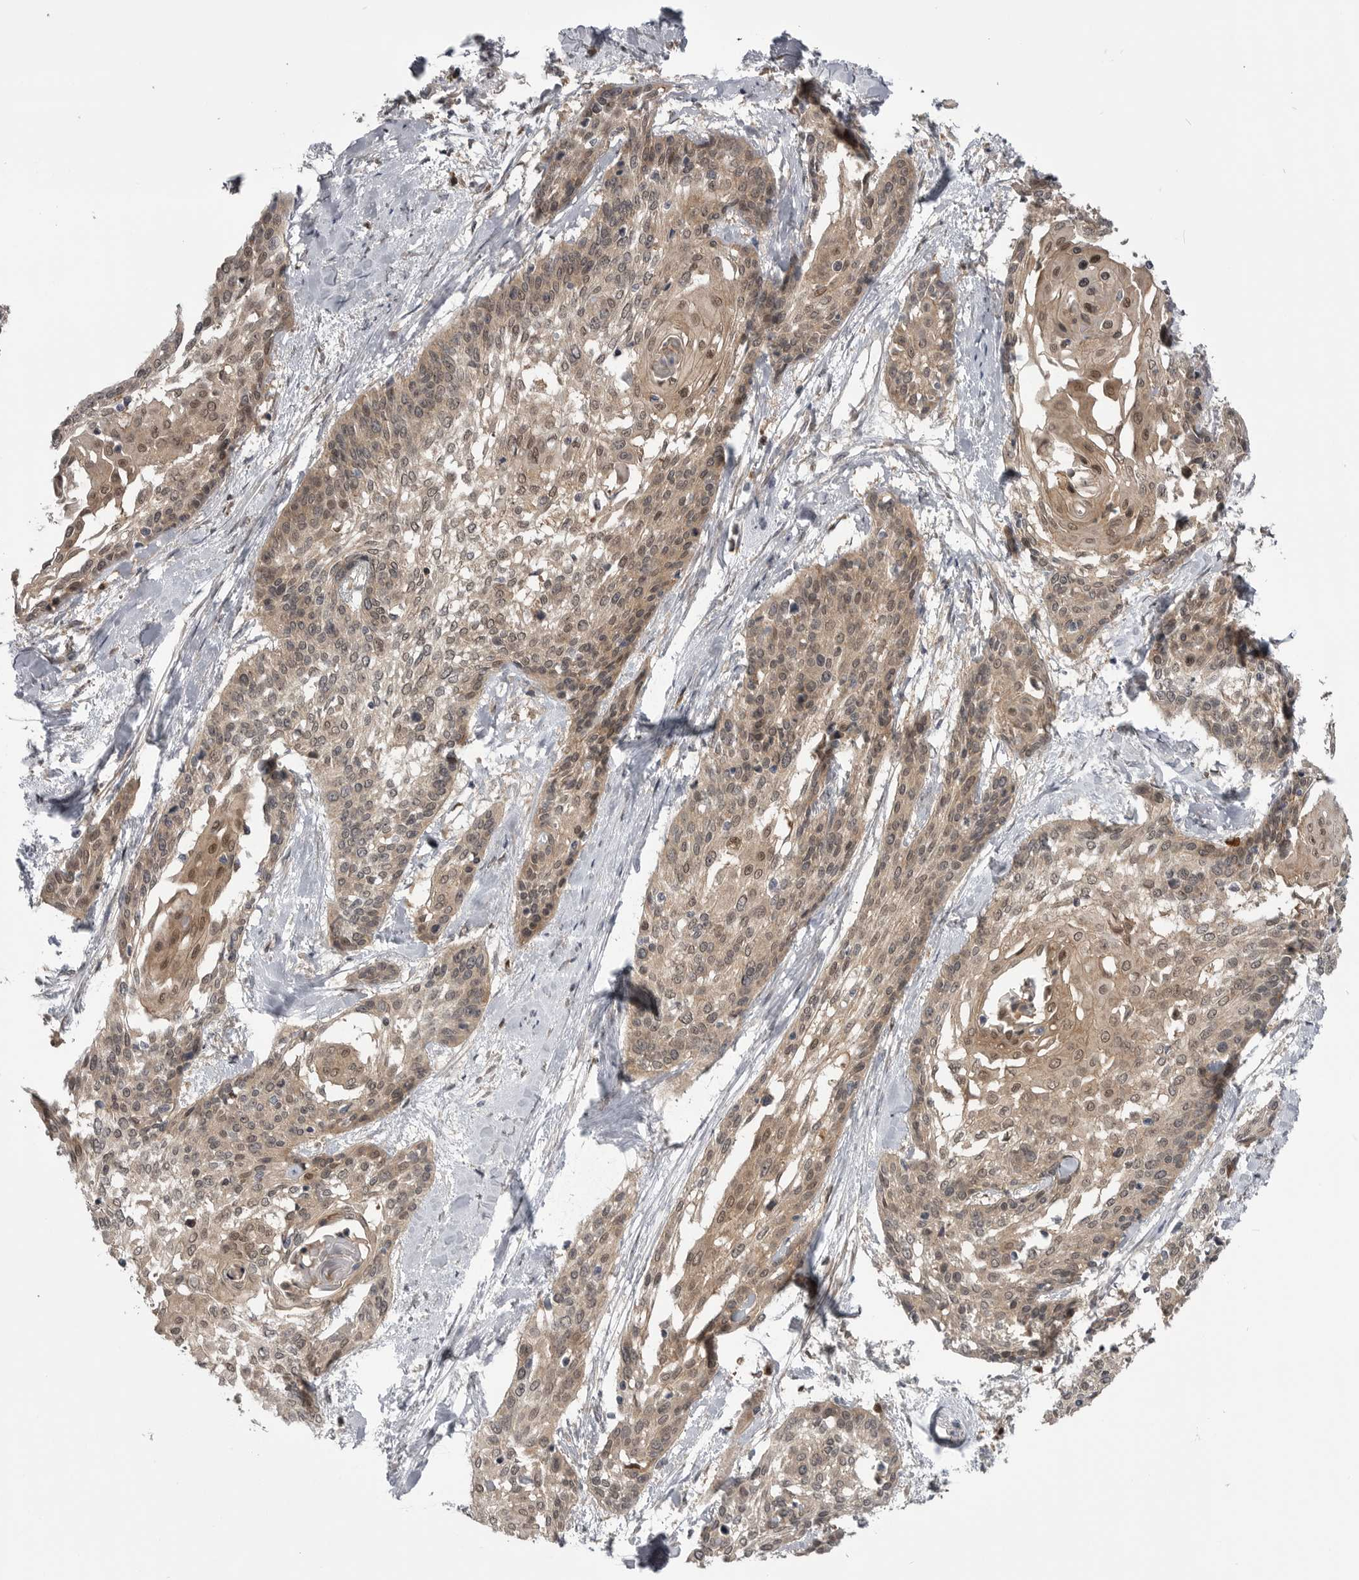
{"staining": {"intensity": "weak", "quantity": ">75%", "location": "cytoplasmic/membranous,nuclear"}, "tissue": "cervical cancer", "cell_type": "Tumor cells", "image_type": "cancer", "snomed": [{"axis": "morphology", "description": "Squamous cell carcinoma, NOS"}, {"axis": "topography", "description": "Cervix"}], "caption": "Immunohistochemistry of human cervical cancer displays low levels of weak cytoplasmic/membranous and nuclear expression in approximately >75% of tumor cells. Nuclei are stained in blue.", "gene": "MAPK13", "patient": {"sex": "female", "age": 57}}